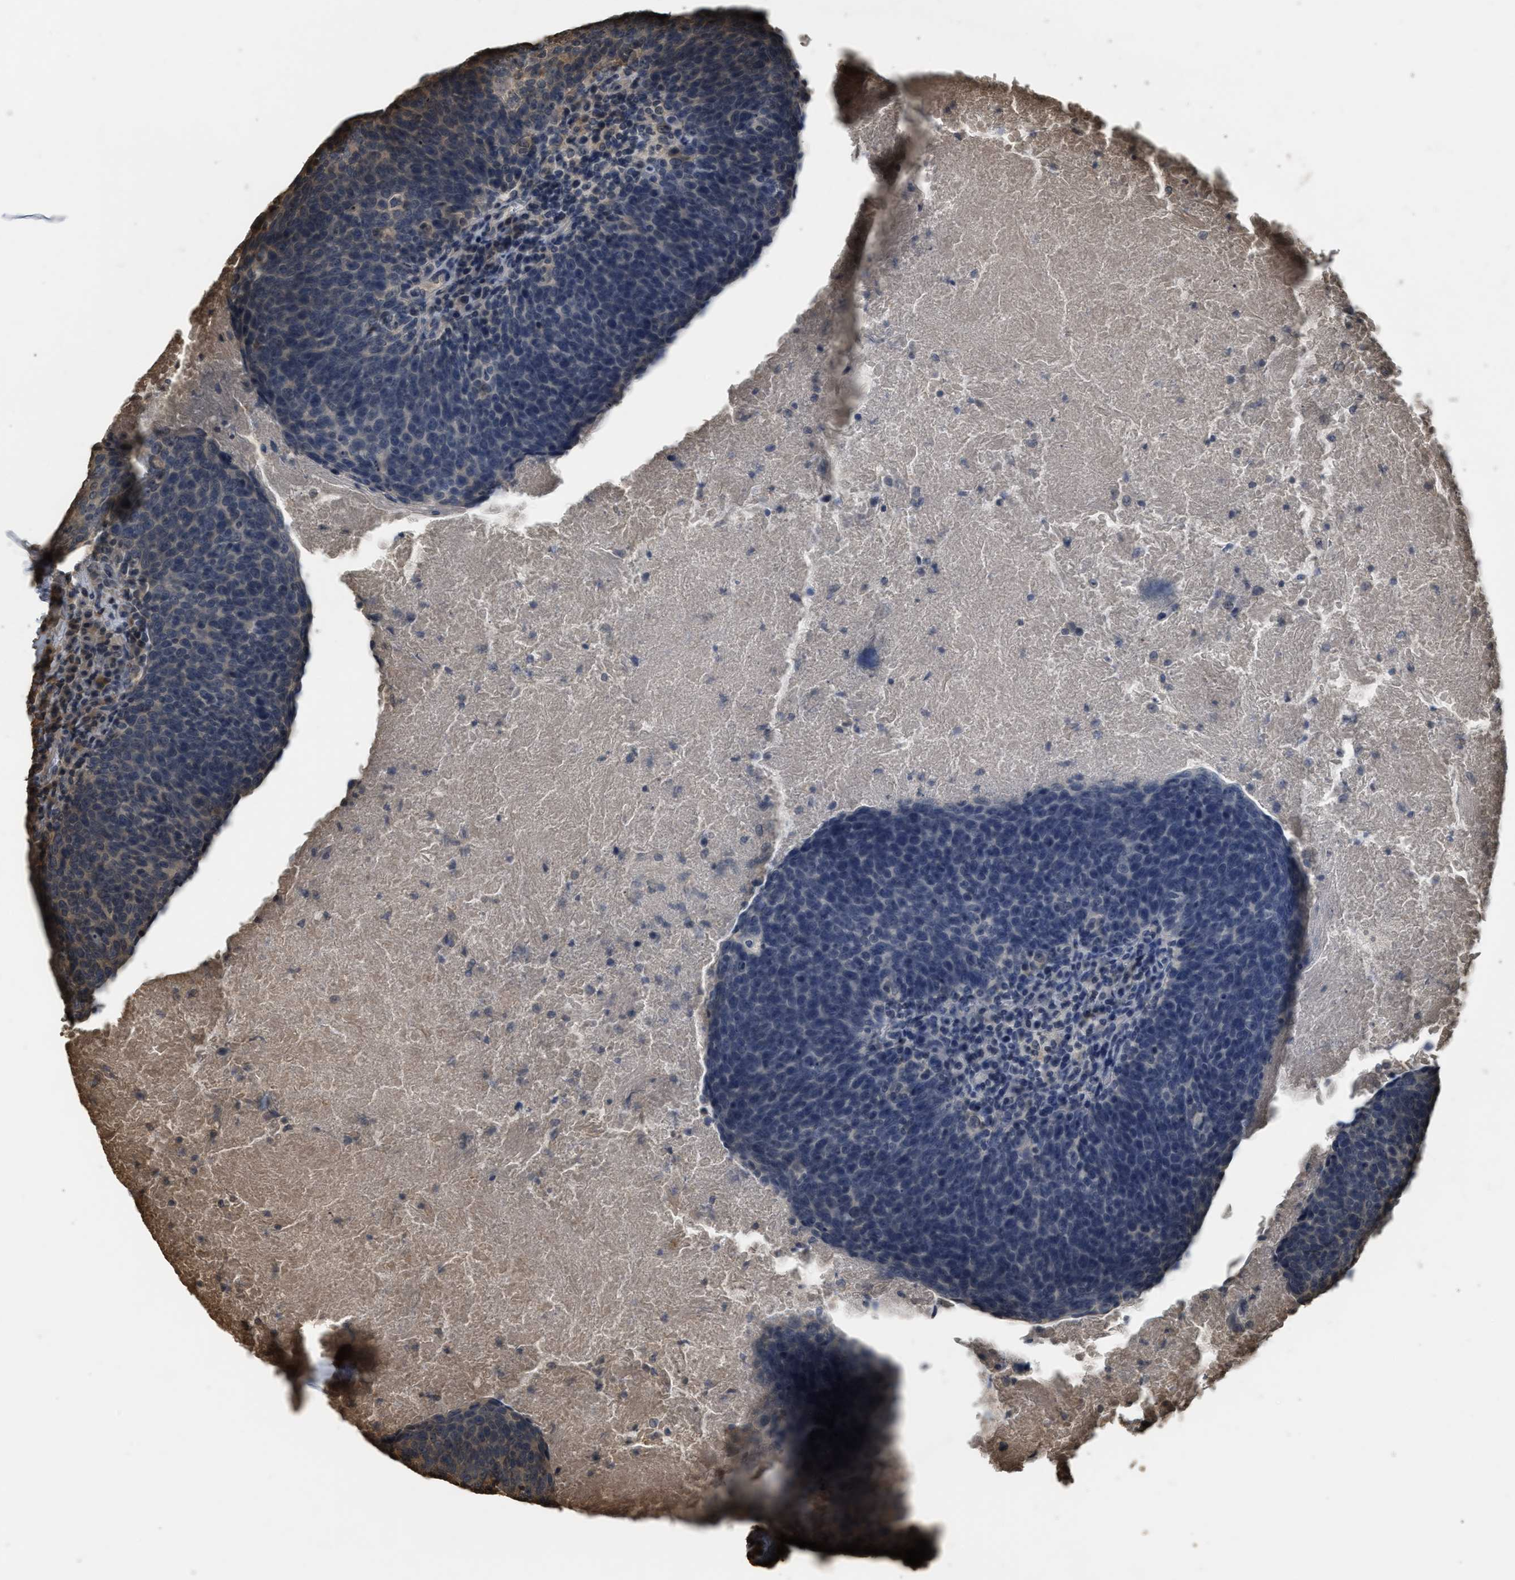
{"staining": {"intensity": "negative", "quantity": "none", "location": "none"}, "tissue": "head and neck cancer", "cell_type": "Tumor cells", "image_type": "cancer", "snomed": [{"axis": "morphology", "description": "Squamous cell carcinoma, NOS"}, {"axis": "morphology", "description": "Squamous cell carcinoma, metastatic, NOS"}, {"axis": "topography", "description": "Lymph node"}, {"axis": "topography", "description": "Head-Neck"}], "caption": "High magnification brightfield microscopy of metastatic squamous cell carcinoma (head and neck) stained with DAB (3,3'-diaminobenzidine) (brown) and counterstained with hematoxylin (blue): tumor cells show no significant expression. Brightfield microscopy of IHC stained with DAB (brown) and hematoxylin (blue), captured at high magnification.", "gene": "ARHGDIA", "patient": {"sex": "male", "age": 62}}